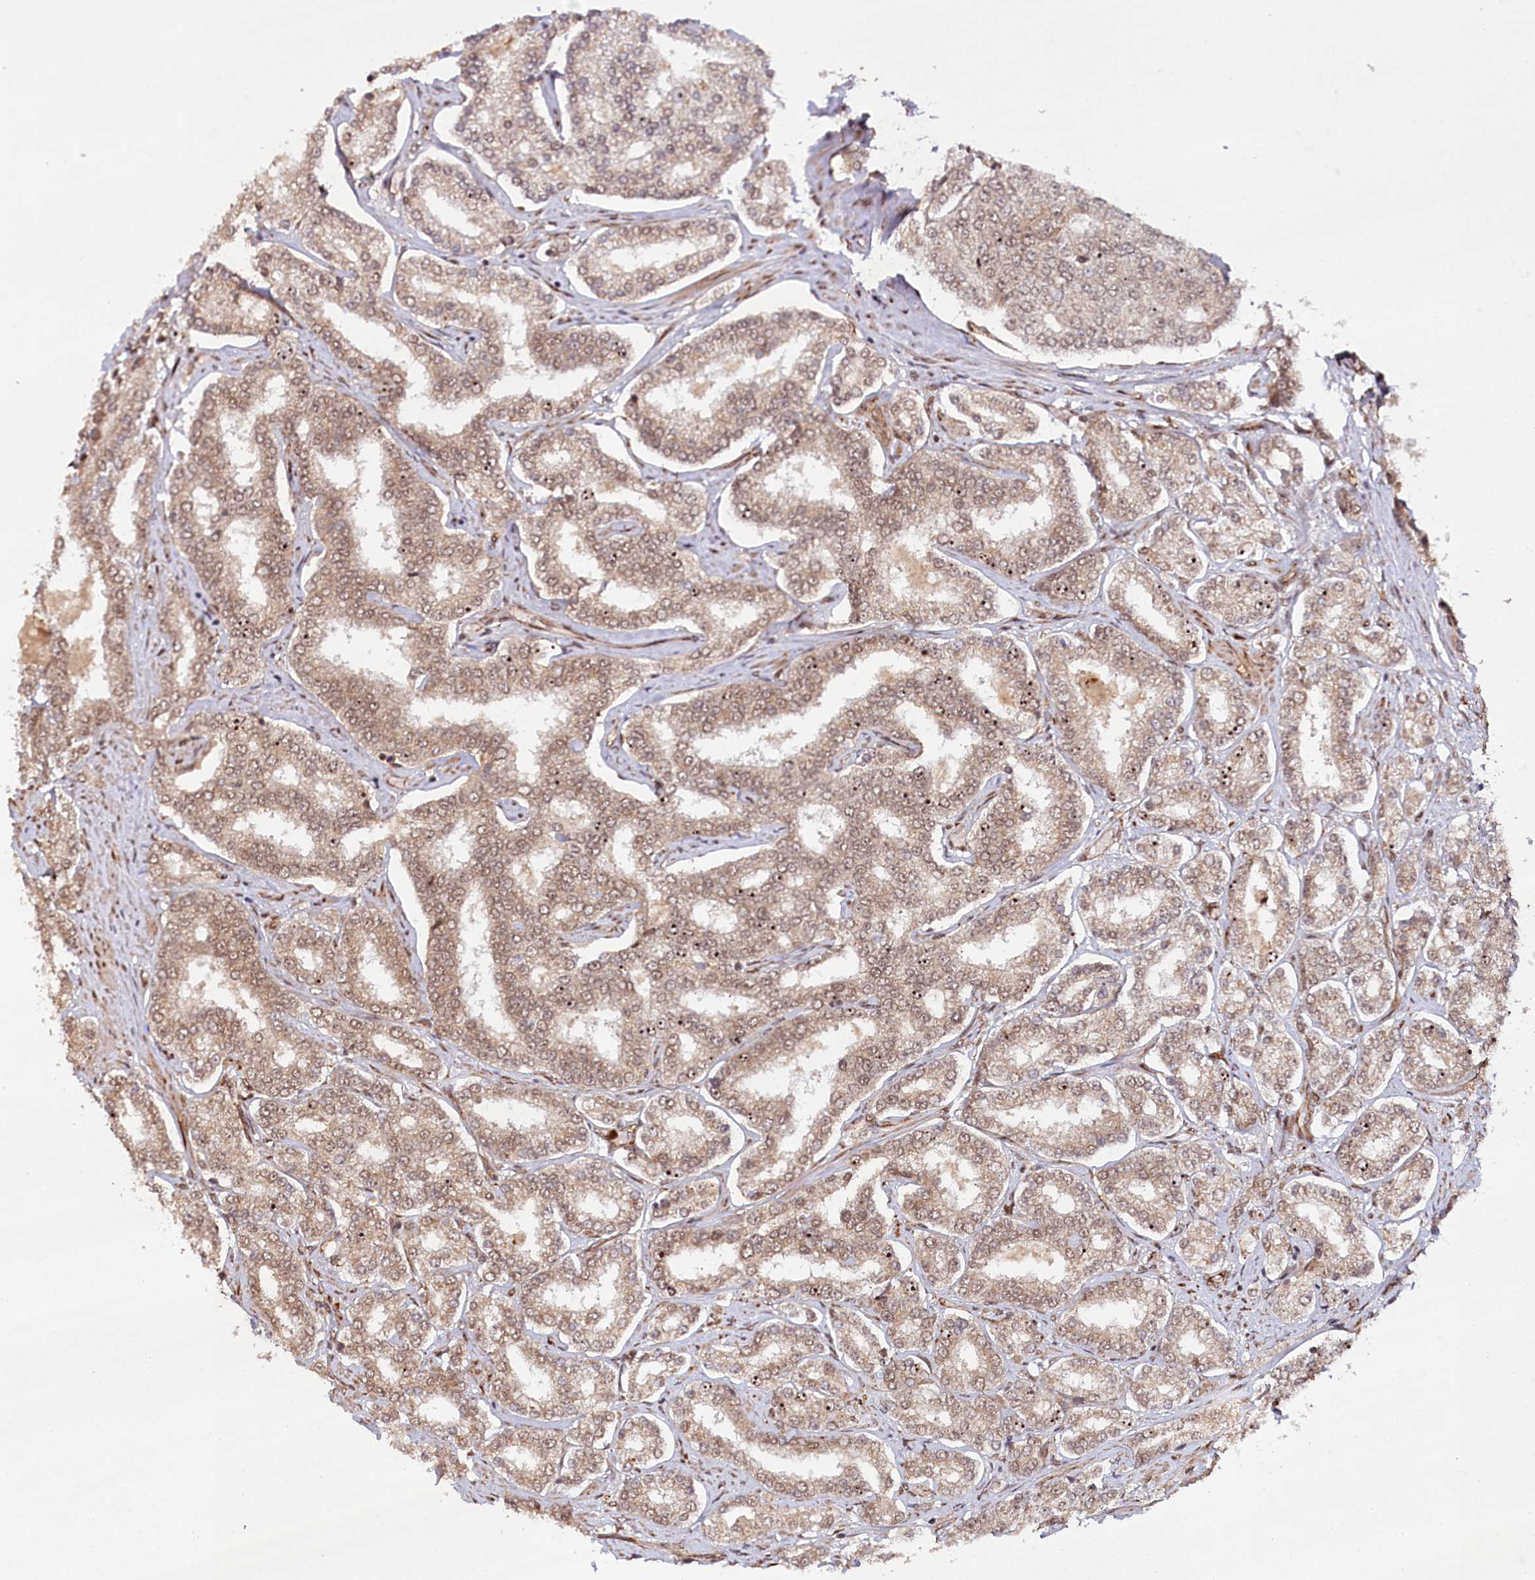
{"staining": {"intensity": "moderate", "quantity": ">75%", "location": "cytoplasmic/membranous,nuclear"}, "tissue": "prostate cancer", "cell_type": "Tumor cells", "image_type": "cancer", "snomed": [{"axis": "morphology", "description": "Normal tissue, NOS"}, {"axis": "morphology", "description": "Adenocarcinoma, High grade"}, {"axis": "topography", "description": "Prostate"}], "caption": "Human prostate cancer stained with a protein marker displays moderate staining in tumor cells.", "gene": "ALKBH8", "patient": {"sex": "male", "age": 83}}